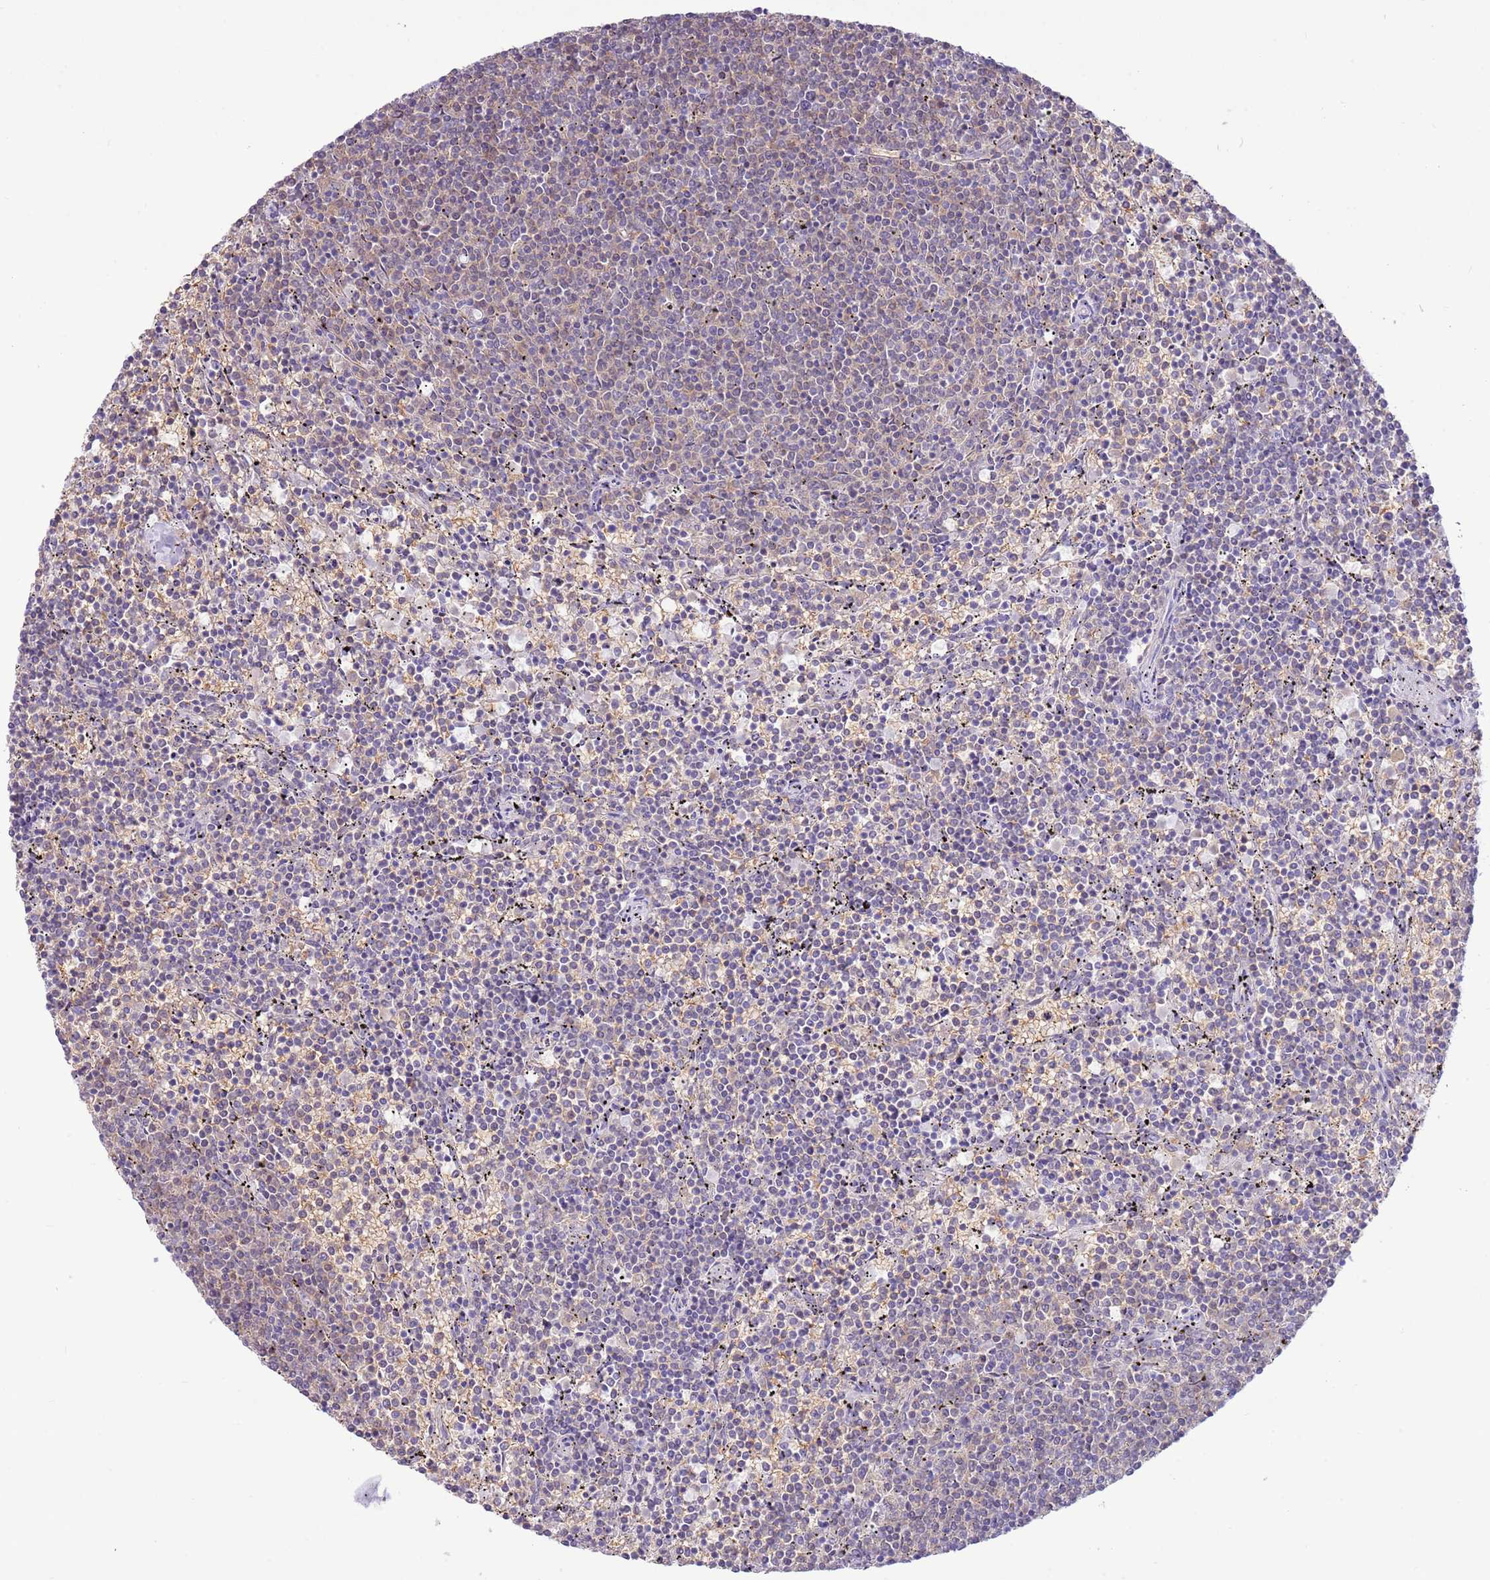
{"staining": {"intensity": "negative", "quantity": "none", "location": "none"}, "tissue": "lymphoma", "cell_type": "Tumor cells", "image_type": "cancer", "snomed": [{"axis": "morphology", "description": "Malignant lymphoma, non-Hodgkin's type, Low grade"}, {"axis": "topography", "description": "Spleen"}], "caption": "Low-grade malignant lymphoma, non-Hodgkin's type stained for a protein using immunohistochemistry shows no expression tumor cells.", "gene": "DDI2", "patient": {"sex": "female", "age": 50}}